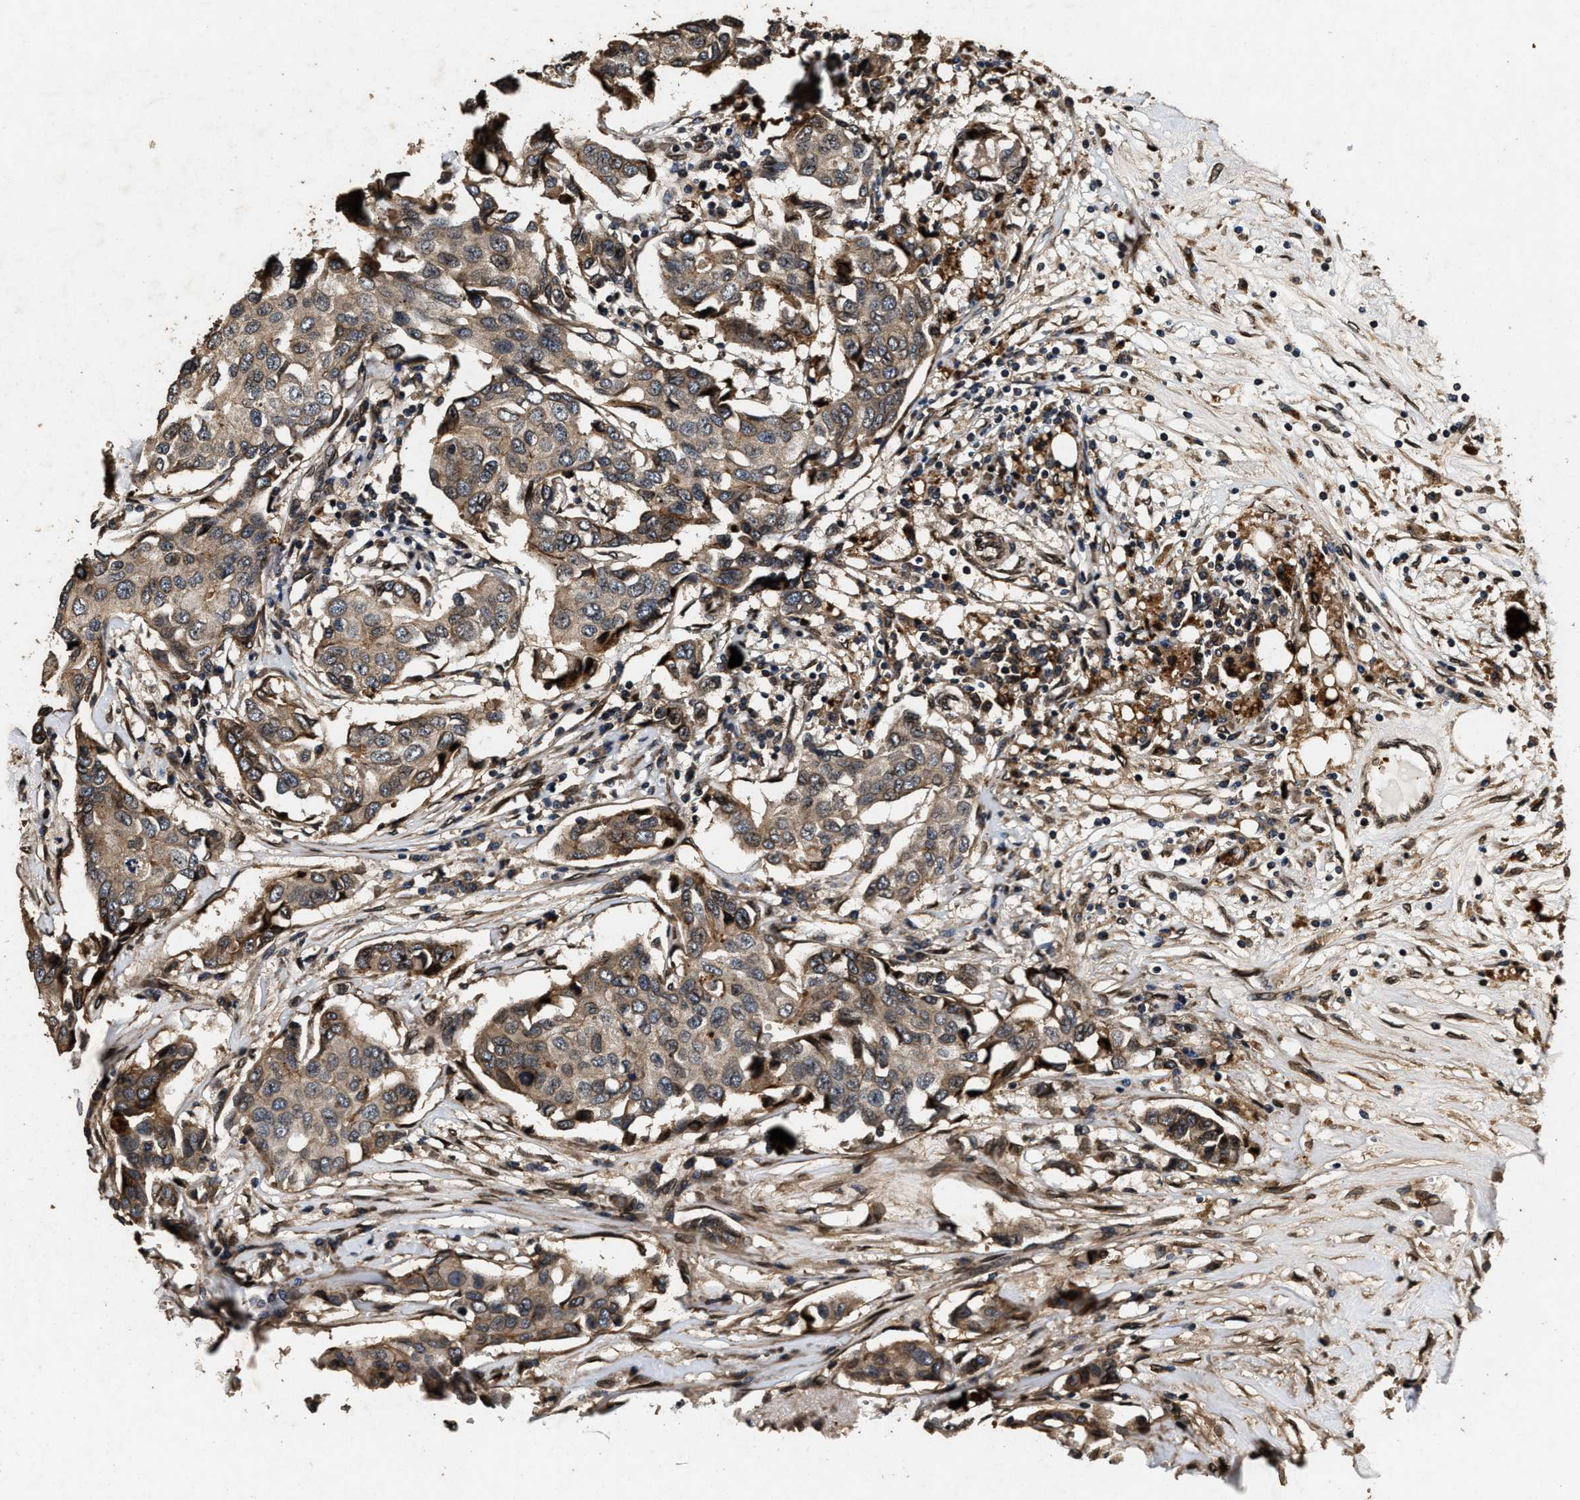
{"staining": {"intensity": "moderate", "quantity": ">75%", "location": "cytoplasmic/membranous"}, "tissue": "breast cancer", "cell_type": "Tumor cells", "image_type": "cancer", "snomed": [{"axis": "morphology", "description": "Duct carcinoma"}, {"axis": "topography", "description": "Breast"}], "caption": "The immunohistochemical stain labels moderate cytoplasmic/membranous staining in tumor cells of breast cancer (infiltrating ductal carcinoma) tissue.", "gene": "ACCS", "patient": {"sex": "female", "age": 80}}